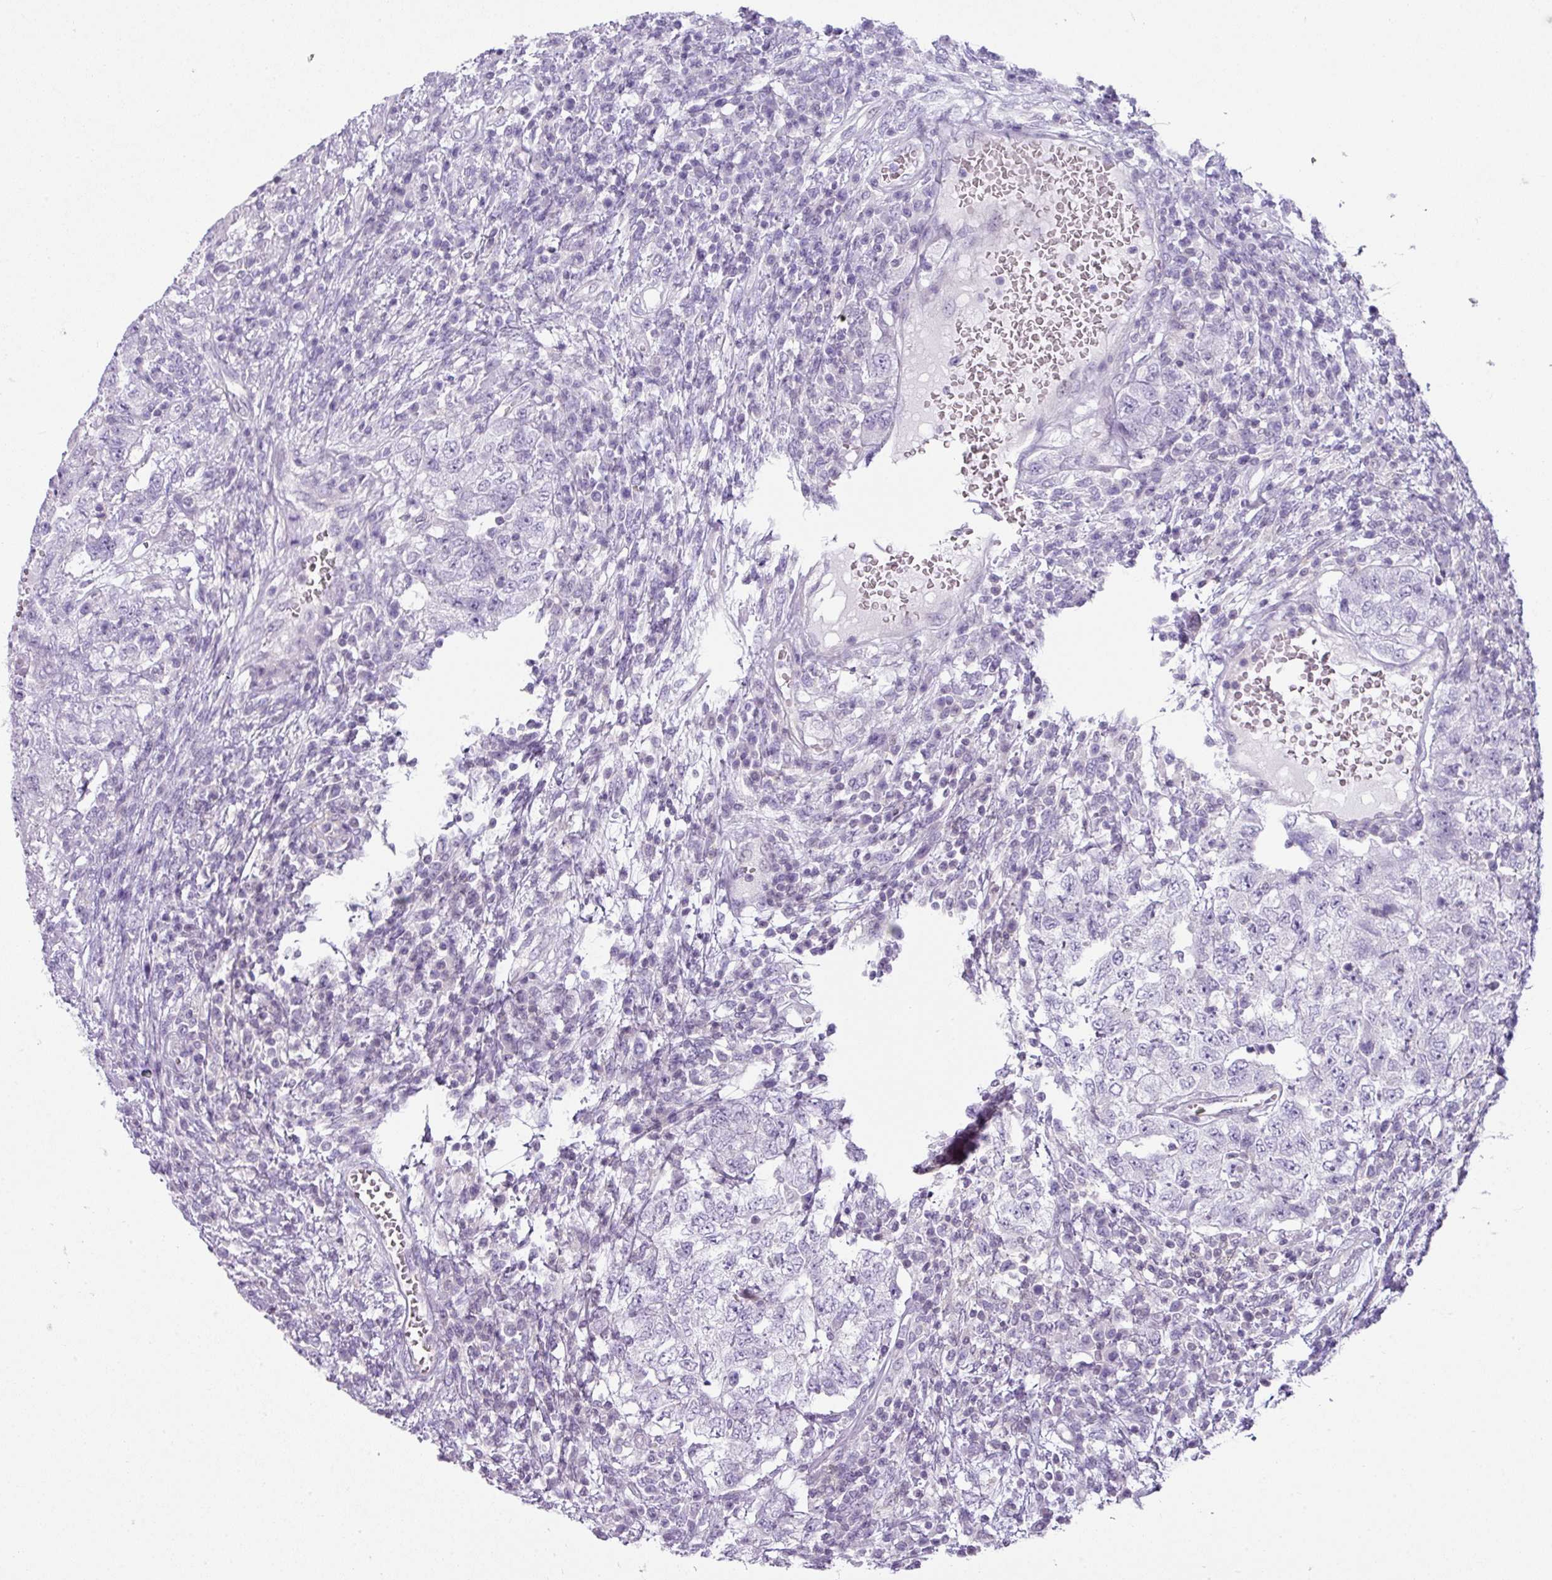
{"staining": {"intensity": "negative", "quantity": "none", "location": "none"}, "tissue": "testis cancer", "cell_type": "Tumor cells", "image_type": "cancer", "snomed": [{"axis": "morphology", "description": "Carcinoma, Embryonal, NOS"}, {"axis": "topography", "description": "Testis"}], "caption": "Histopathology image shows no protein positivity in tumor cells of testis embryonal carcinoma tissue.", "gene": "STAT5A", "patient": {"sex": "male", "age": 26}}